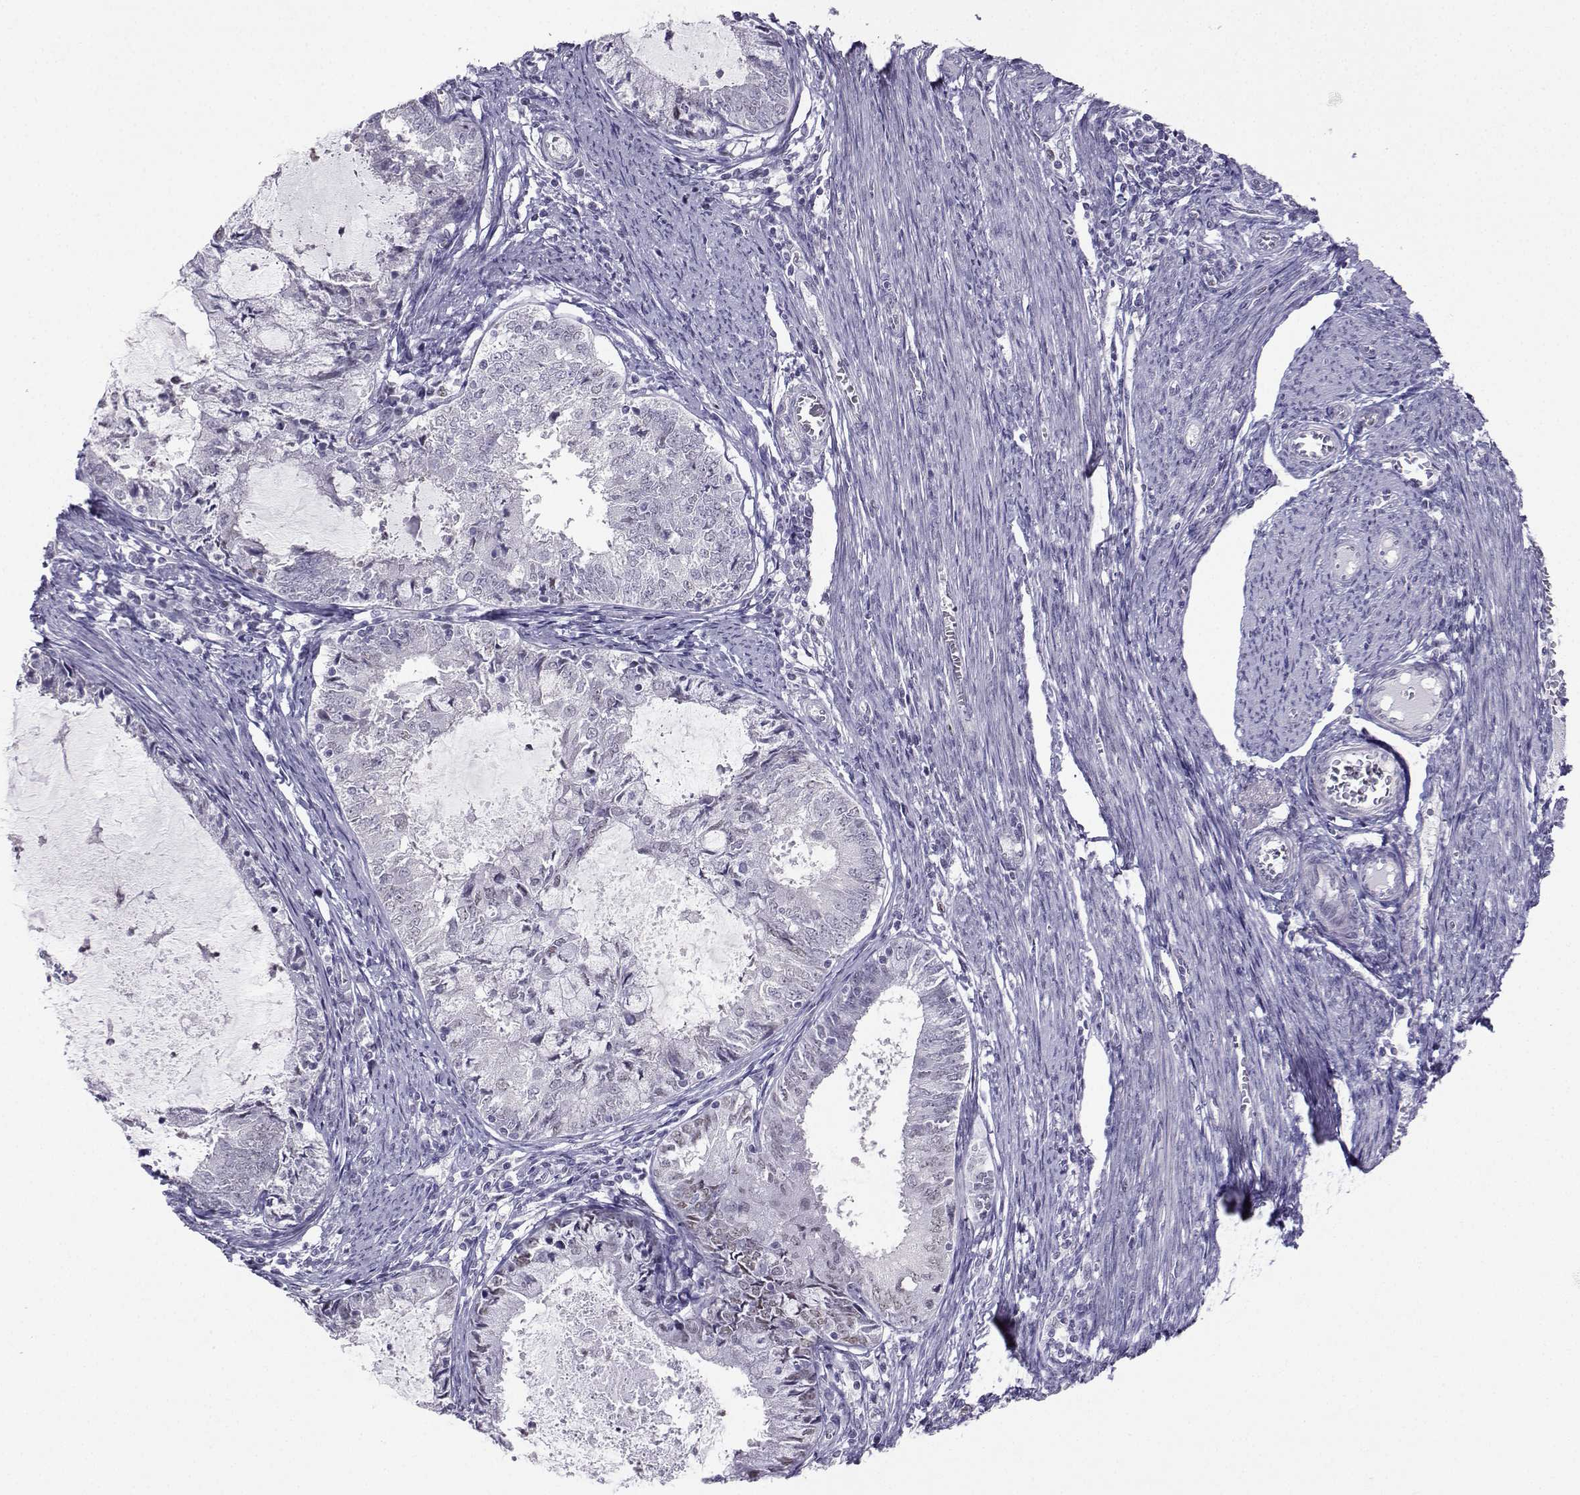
{"staining": {"intensity": "negative", "quantity": "none", "location": "none"}, "tissue": "endometrial cancer", "cell_type": "Tumor cells", "image_type": "cancer", "snomed": [{"axis": "morphology", "description": "Adenocarcinoma, NOS"}, {"axis": "topography", "description": "Endometrium"}], "caption": "Tumor cells are negative for brown protein staining in adenocarcinoma (endometrial).", "gene": "TEDC2", "patient": {"sex": "female", "age": 57}}